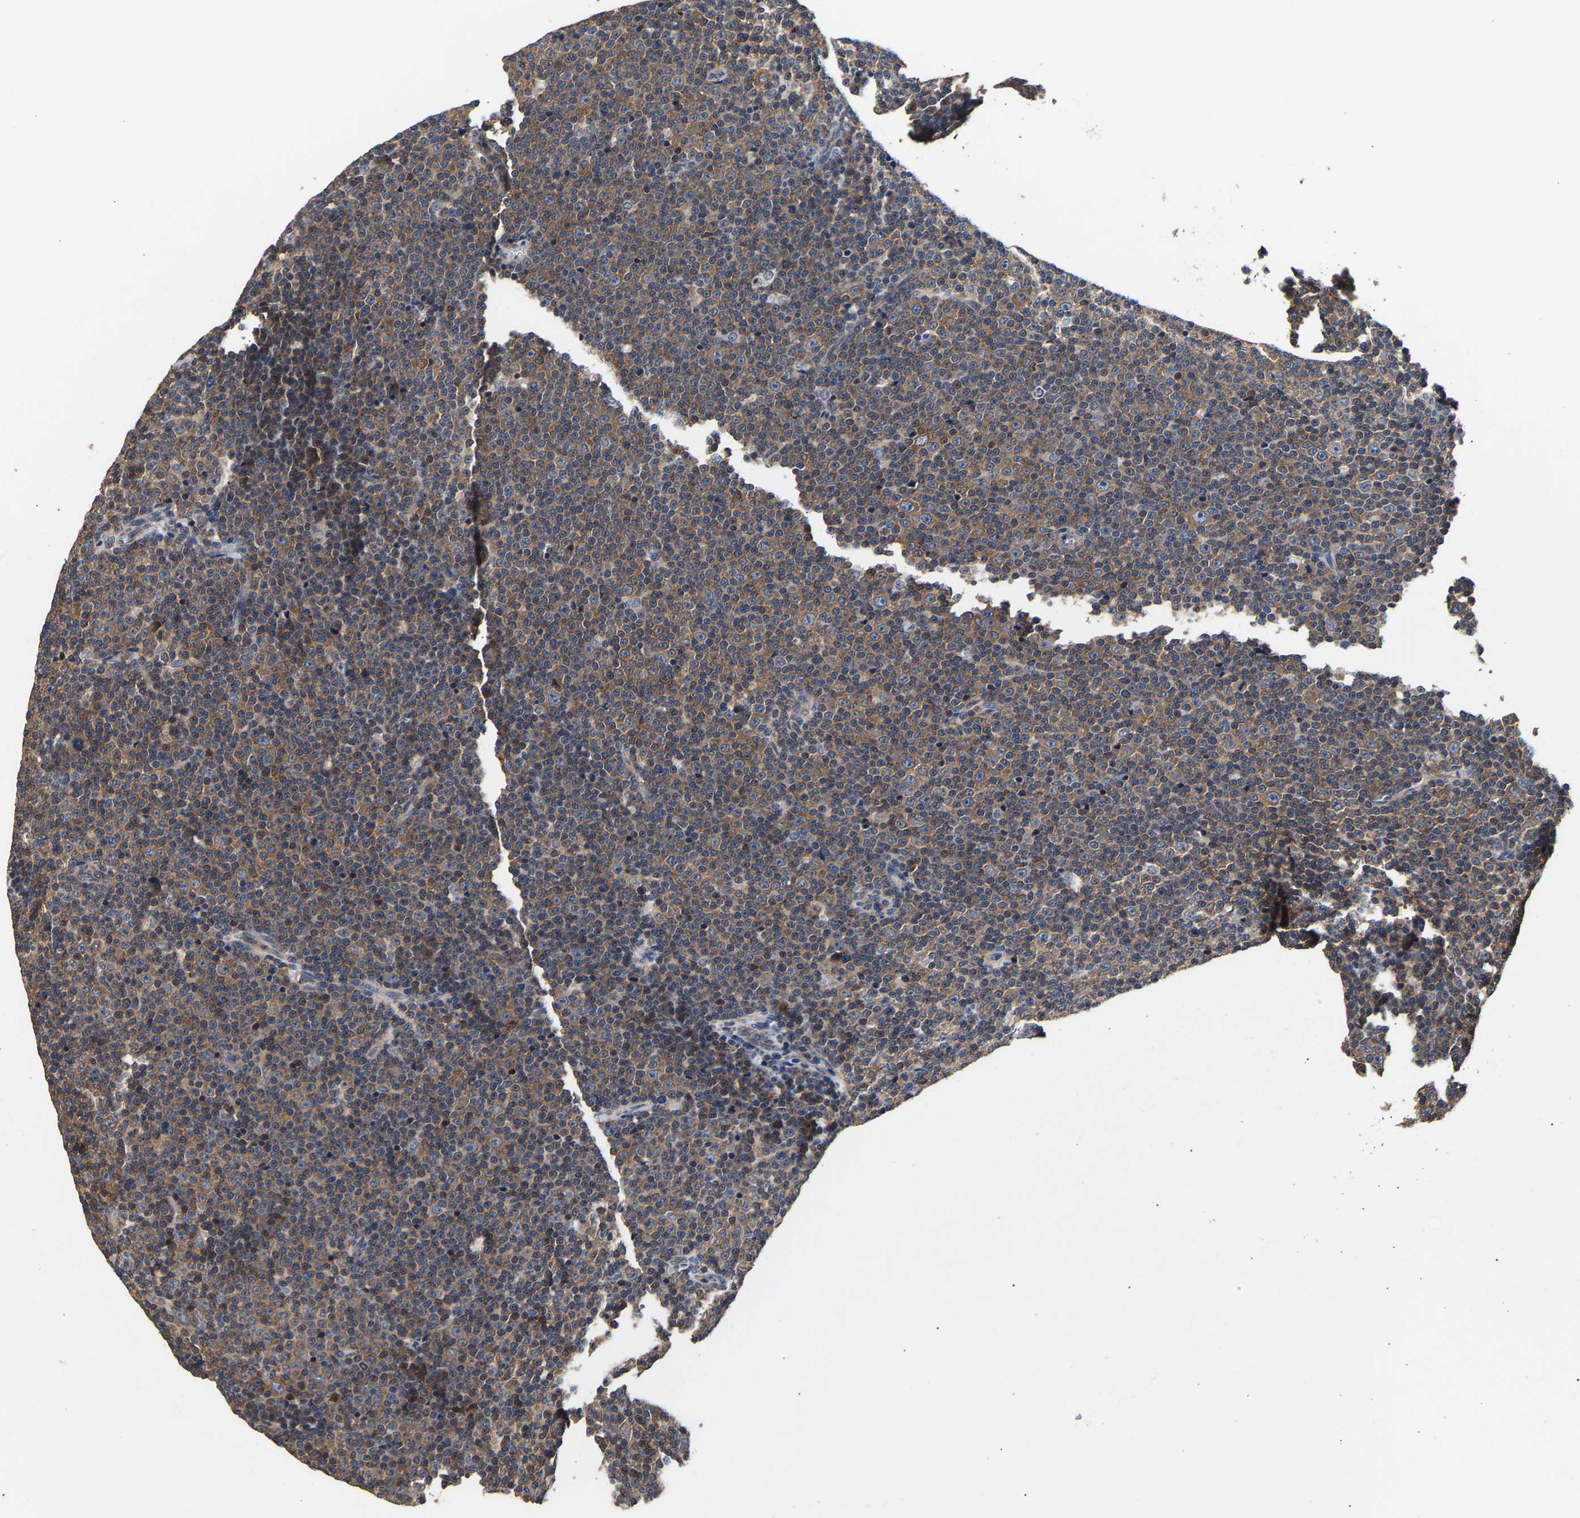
{"staining": {"intensity": "moderate", "quantity": "25%-75%", "location": "cytoplasmic/membranous"}, "tissue": "lymphoma", "cell_type": "Tumor cells", "image_type": "cancer", "snomed": [{"axis": "morphology", "description": "Malignant lymphoma, non-Hodgkin's type, Low grade"}, {"axis": "topography", "description": "Lymph node"}], "caption": "Immunohistochemistry of malignant lymphoma, non-Hodgkin's type (low-grade) reveals medium levels of moderate cytoplasmic/membranous expression in about 25%-75% of tumor cells.", "gene": "LRBA", "patient": {"sex": "female", "age": 67}}